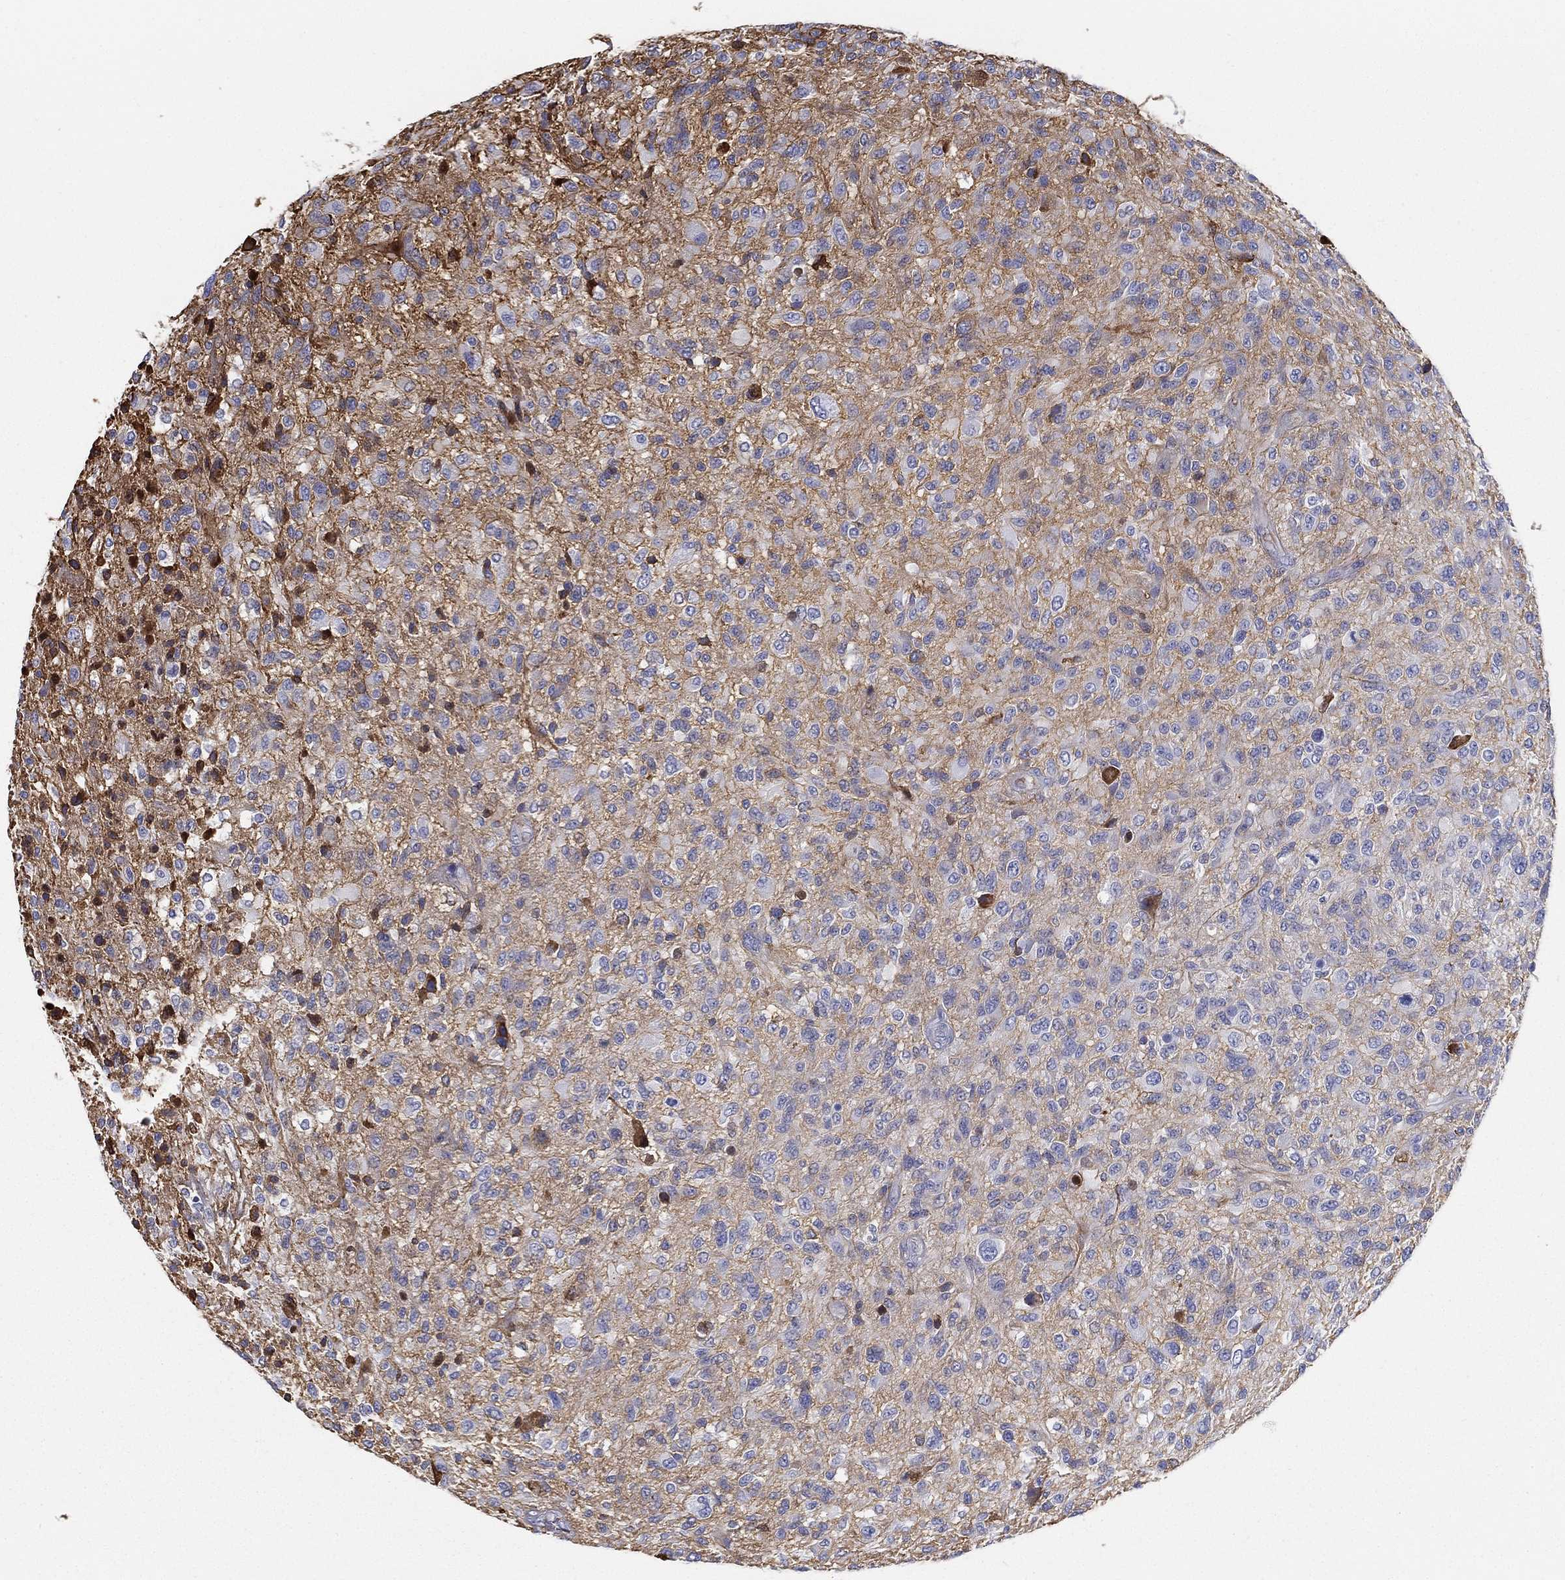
{"staining": {"intensity": "moderate", "quantity": "<25%", "location": "cytoplasmic/membranous"}, "tissue": "glioma", "cell_type": "Tumor cells", "image_type": "cancer", "snomed": [{"axis": "morphology", "description": "Glioma, malignant, High grade"}, {"axis": "topography", "description": "Brain"}], "caption": "Immunohistochemical staining of human glioma shows low levels of moderate cytoplasmic/membranous staining in approximately <25% of tumor cells. (Brightfield microscopy of DAB IHC at high magnification).", "gene": "IFNB1", "patient": {"sex": "male", "age": 47}}